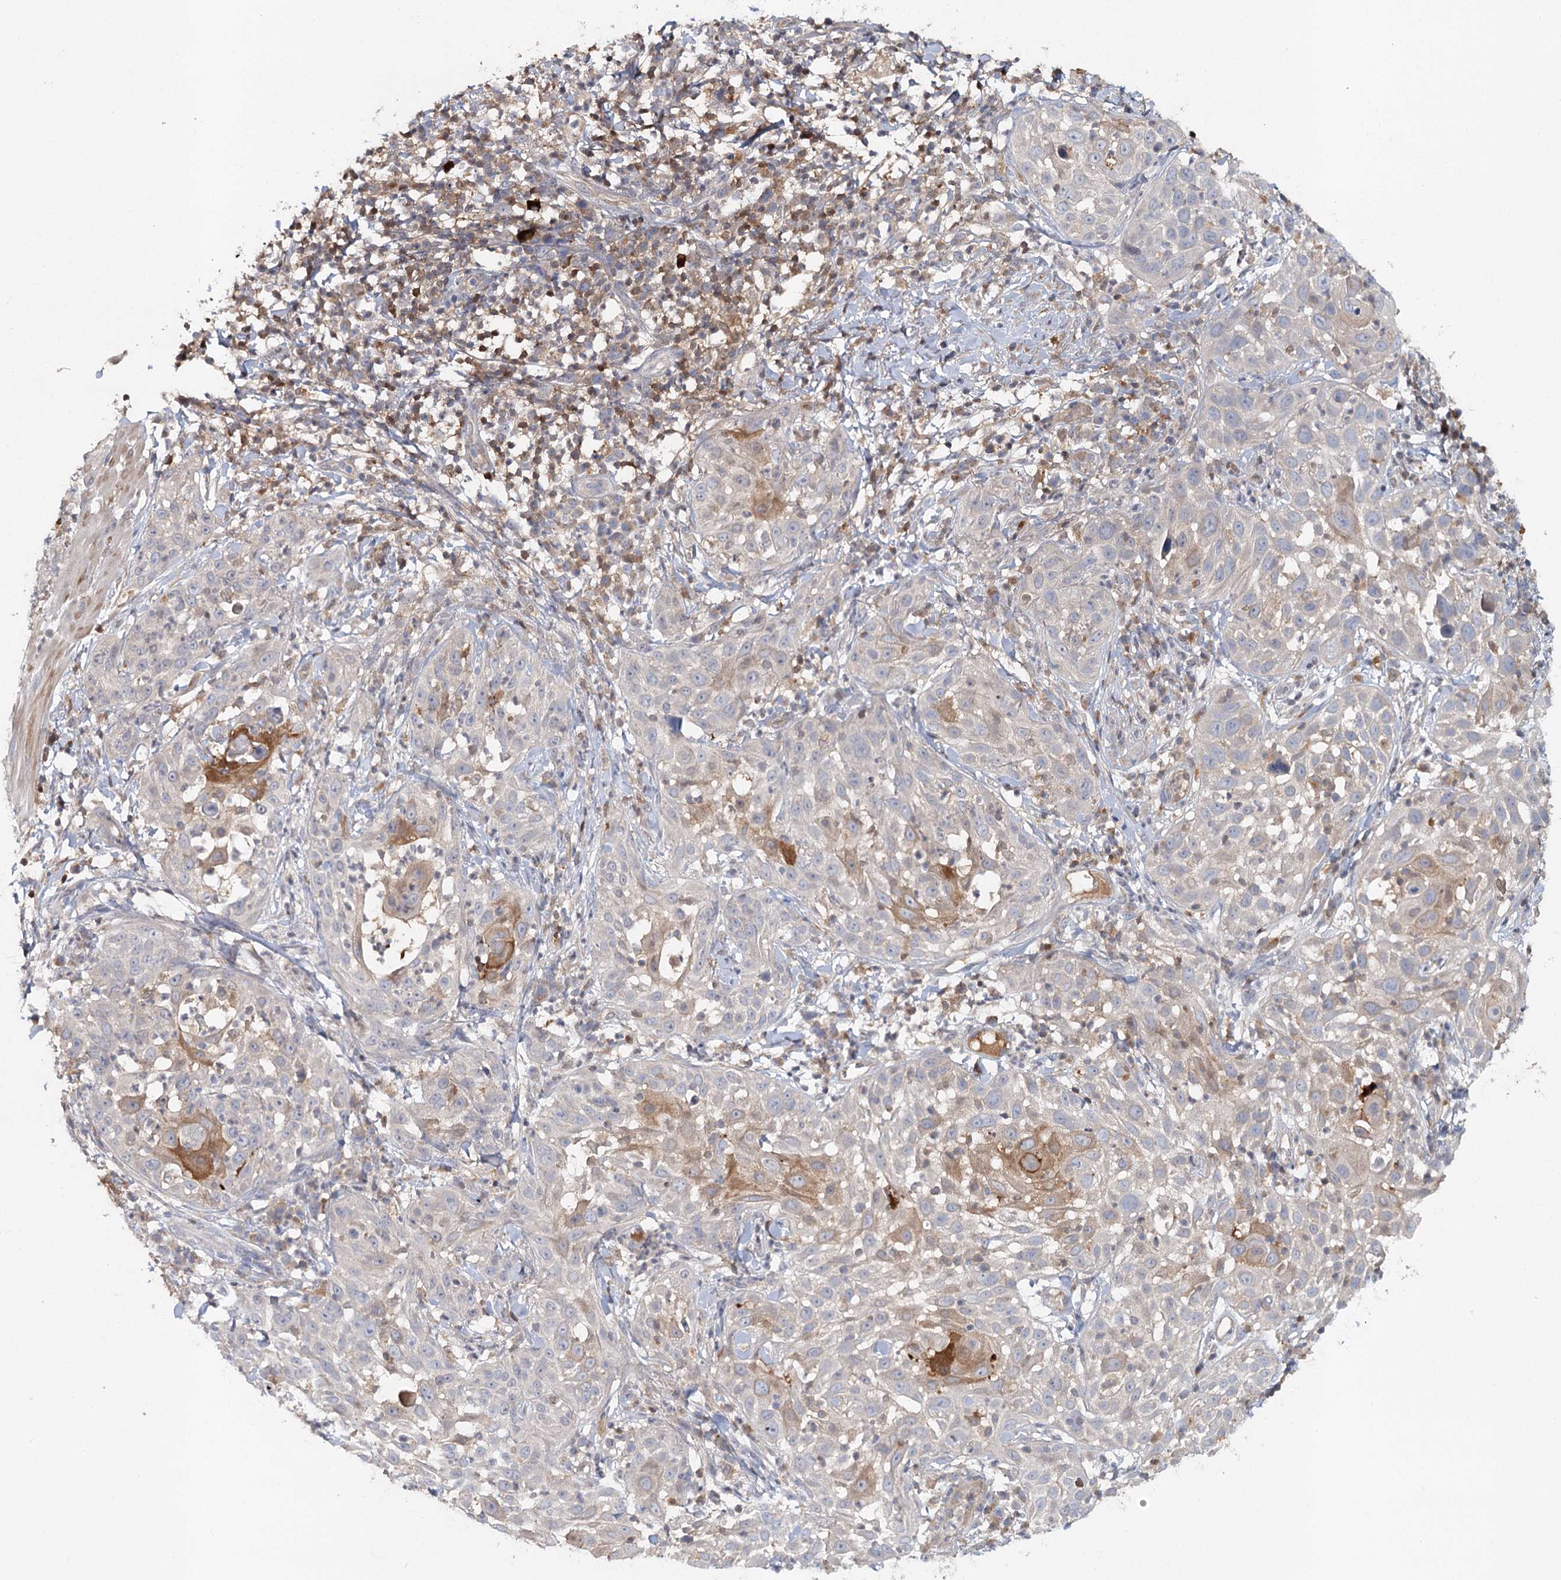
{"staining": {"intensity": "moderate", "quantity": "25%-75%", "location": "cytoplasmic/membranous"}, "tissue": "skin cancer", "cell_type": "Tumor cells", "image_type": "cancer", "snomed": [{"axis": "morphology", "description": "Squamous cell carcinoma, NOS"}, {"axis": "topography", "description": "Skin"}], "caption": "Tumor cells exhibit moderate cytoplasmic/membranous positivity in approximately 25%-75% of cells in skin cancer (squamous cell carcinoma). (brown staining indicates protein expression, while blue staining denotes nuclei).", "gene": "SLC41A2", "patient": {"sex": "female", "age": 44}}